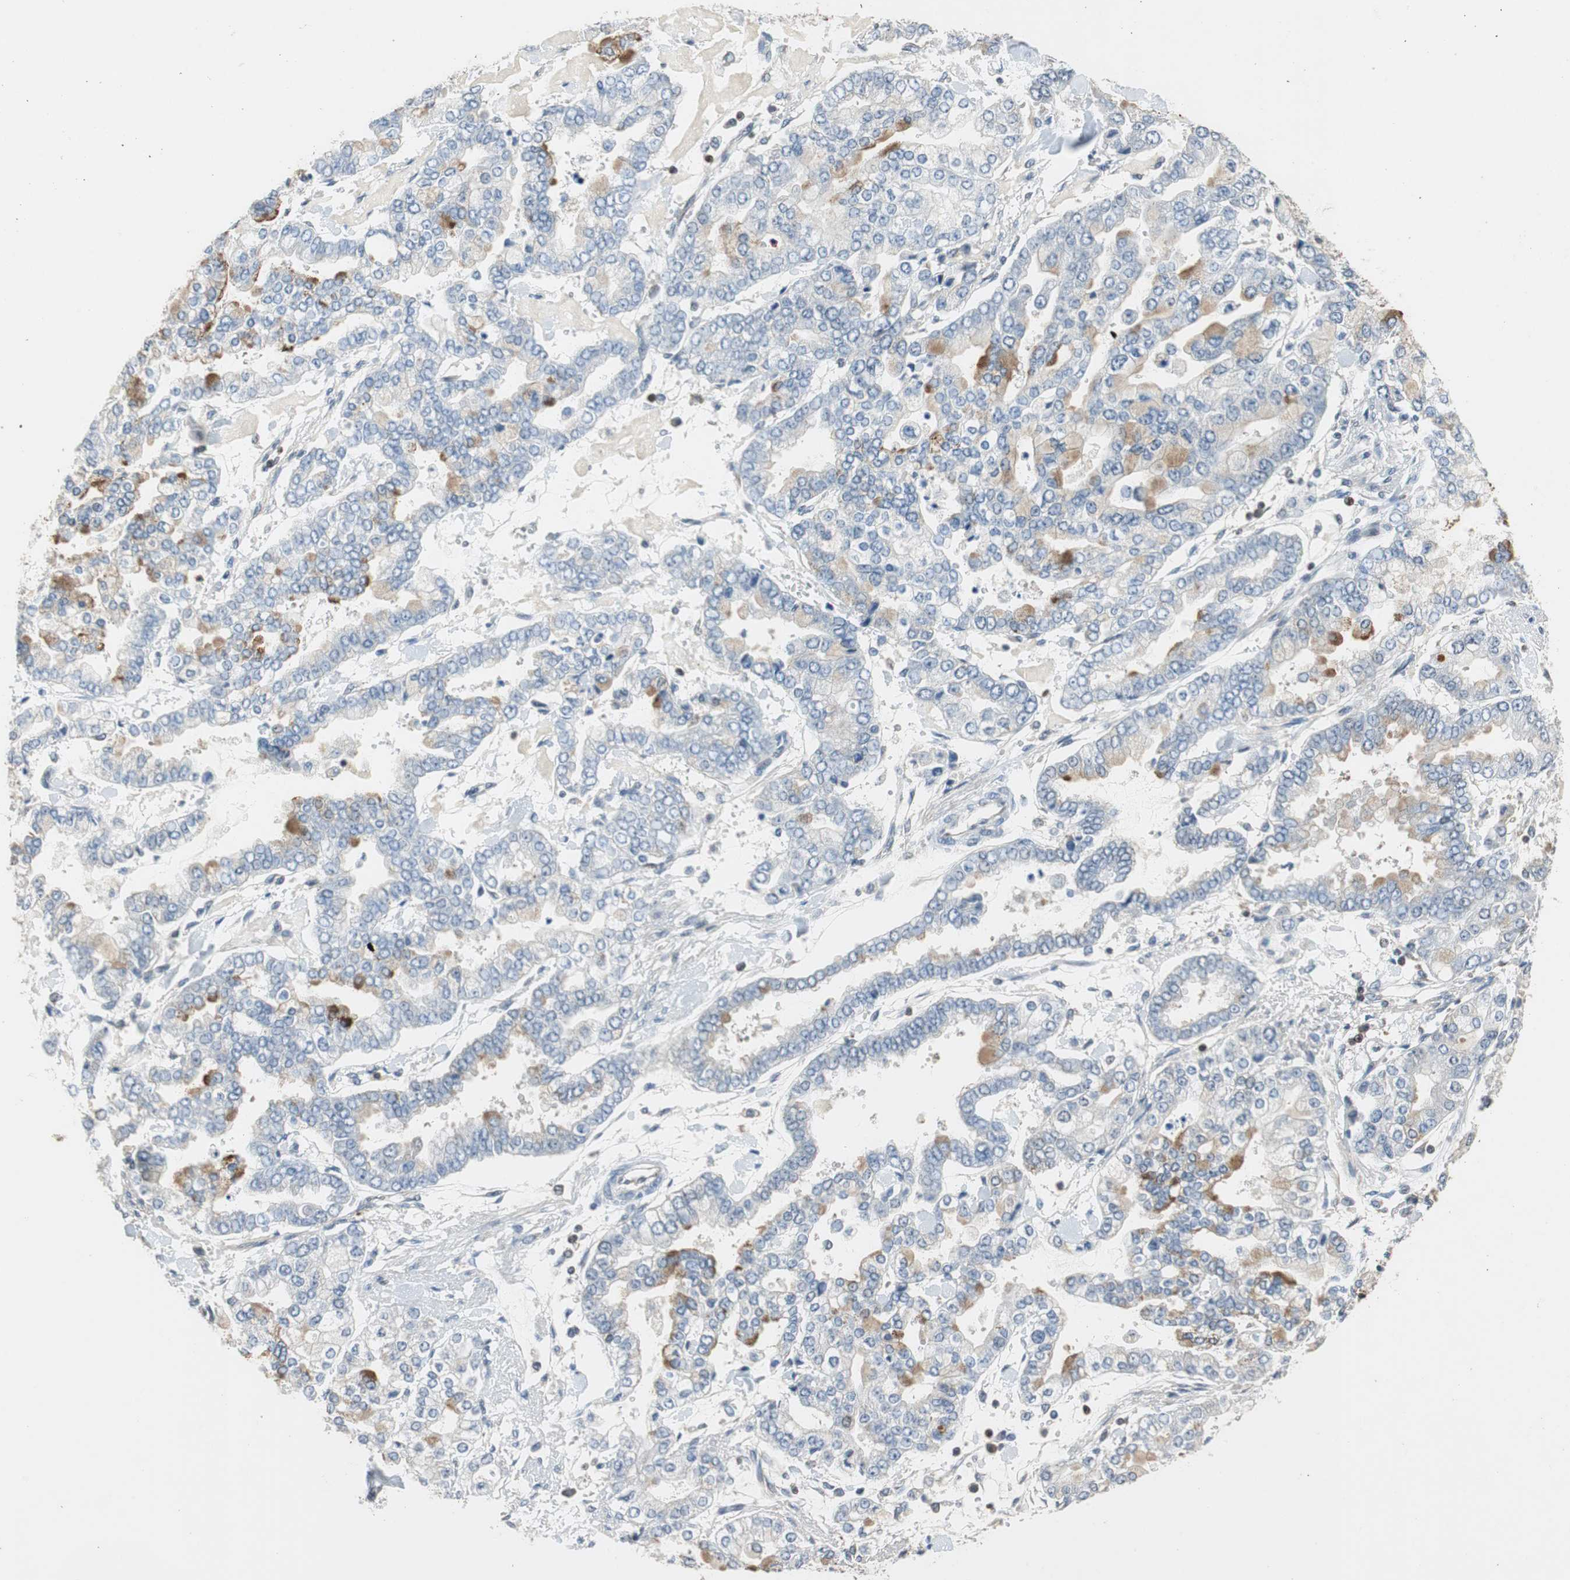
{"staining": {"intensity": "negative", "quantity": "none", "location": "none"}, "tissue": "stomach cancer", "cell_type": "Tumor cells", "image_type": "cancer", "snomed": [{"axis": "morphology", "description": "Normal tissue, NOS"}, {"axis": "morphology", "description": "Adenocarcinoma, NOS"}, {"axis": "topography", "description": "Stomach, upper"}, {"axis": "topography", "description": "Stomach"}], "caption": "A photomicrograph of human stomach cancer is negative for staining in tumor cells.", "gene": "GSDMD", "patient": {"sex": "male", "age": 76}}